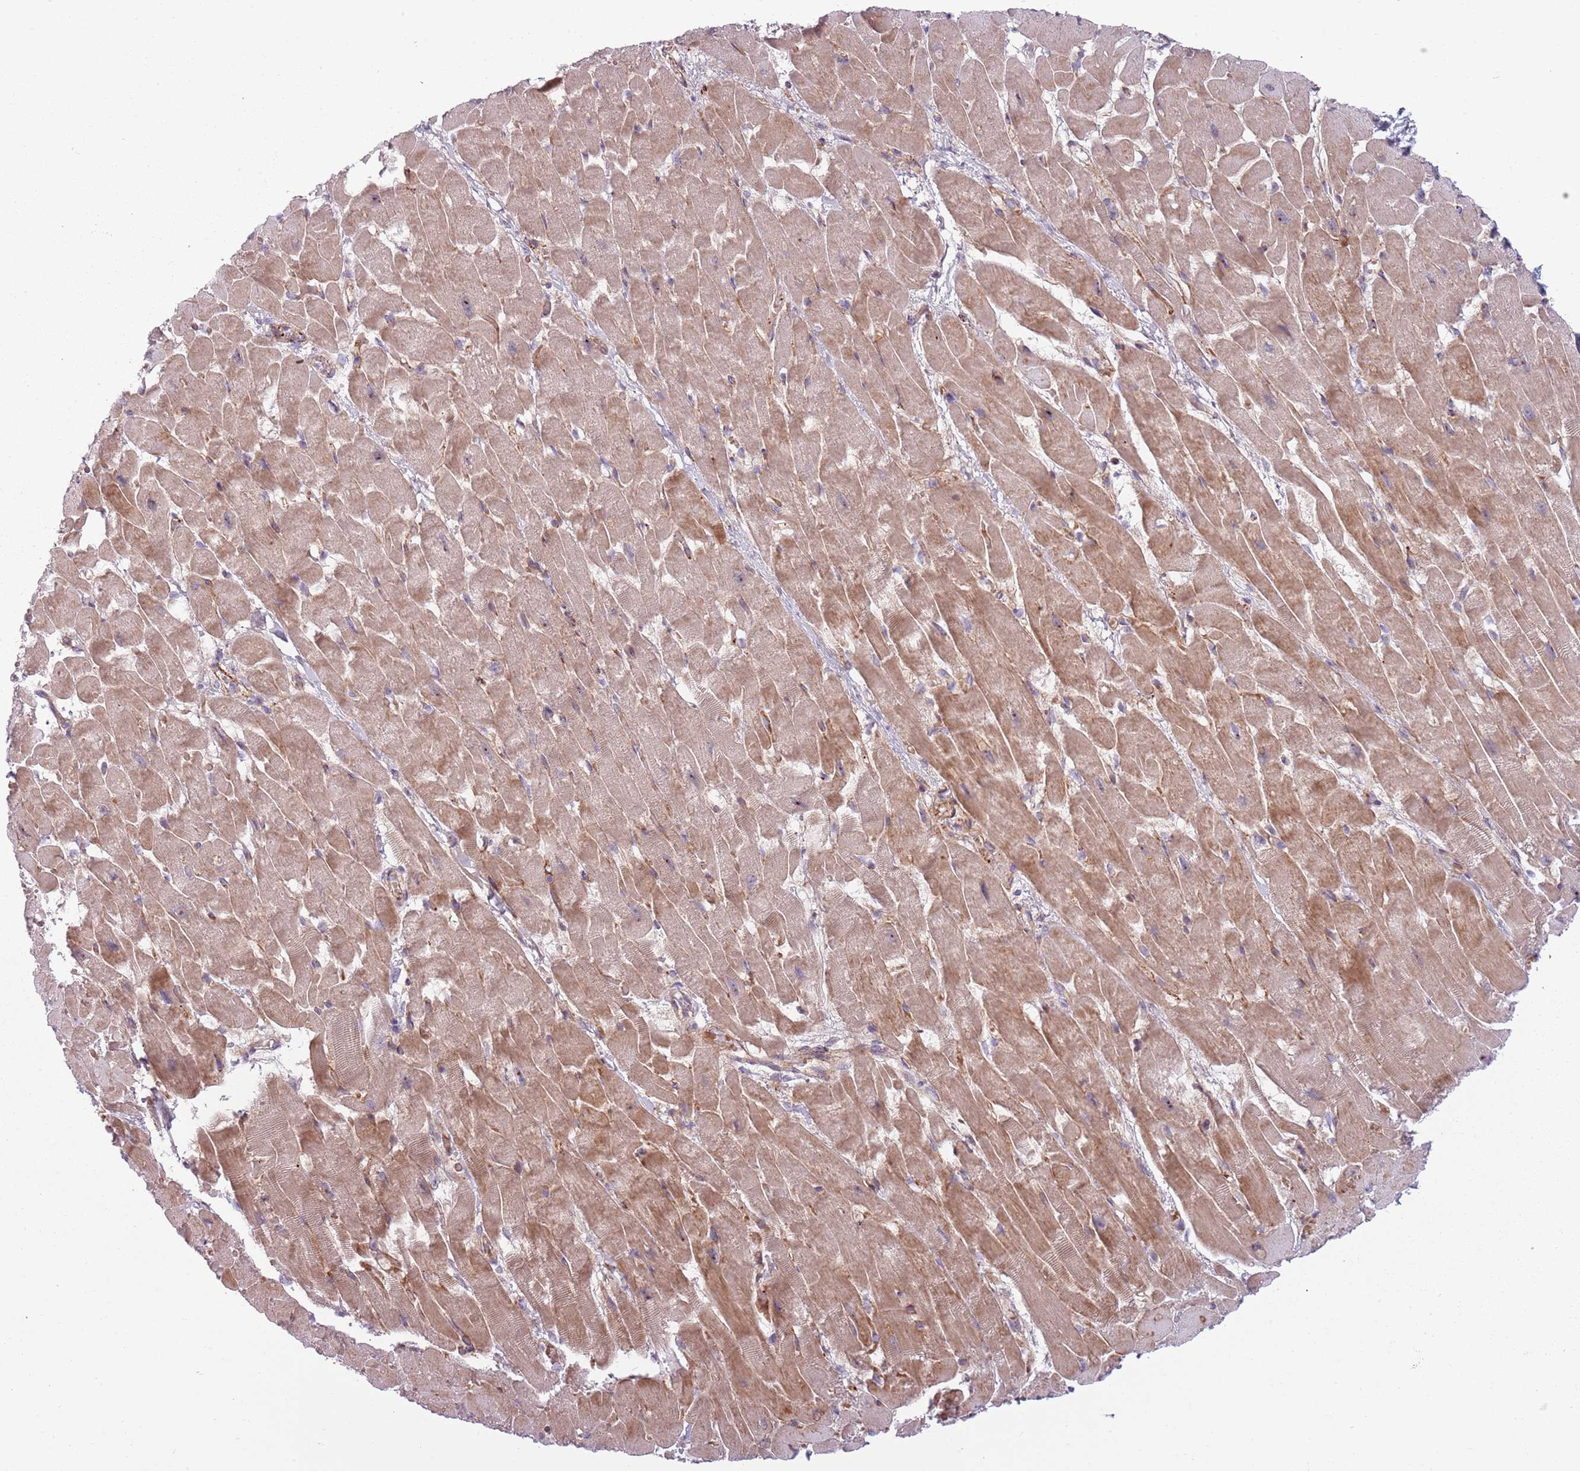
{"staining": {"intensity": "moderate", "quantity": ">75%", "location": "cytoplasmic/membranous"}, "tissue": "heart muscle", "cell_type": "Cardiomyocytes", "image_type": "normal", "snomed": [{"axis": "morphology", "description": "Normal tissue, NOS"}, {"axis": "topography", "description": "Heart"}], "caption": "Heart muscle was stained to show a protein in brown. There is medium levels of moderate cytoplasmic/membranous positivity in about >75% of cardiomyocytes. The staining is performed using DAB brown chromogen to label protein expression. The nuclei are counter-stained blue using hematoxylin.", "gene": "NADK", "patient": {"sex": "male", "age": 37}}